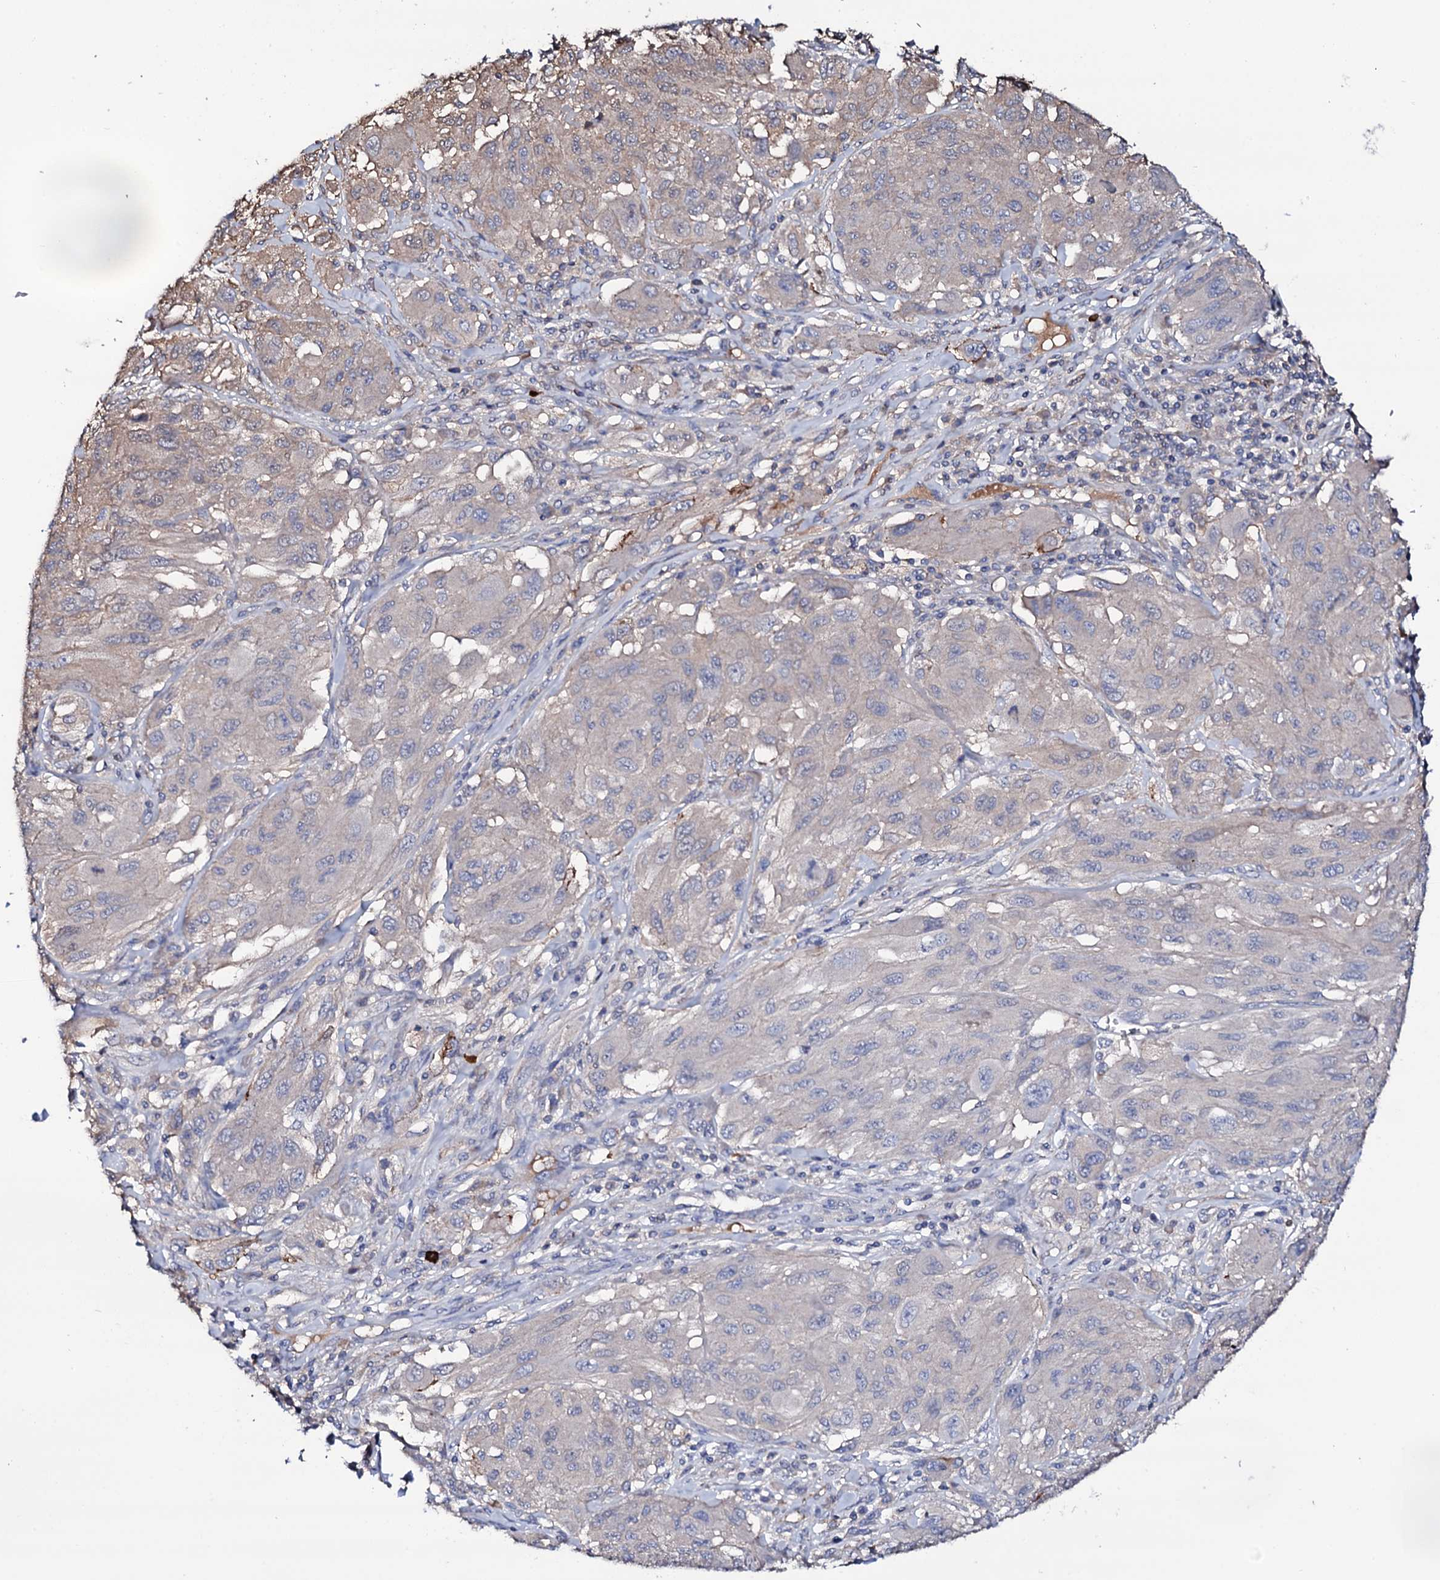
{"staining": {"intensity": "negative", "quantity": "none", "location": "none"}, "tissue": "melanoma", "cell_type": "Tumor cells", "image_type": "cancer", "snomed": [{"axis": "morphology", "description": "Malignant melanoma, NOS"}, {"axis": "topography", "description": "Skin"}], "caption": "Tumor cells are negative for brown protein staining in melanoma.", "gene": "TCAF2", "patient": {"sex": "female", "age": 91}}